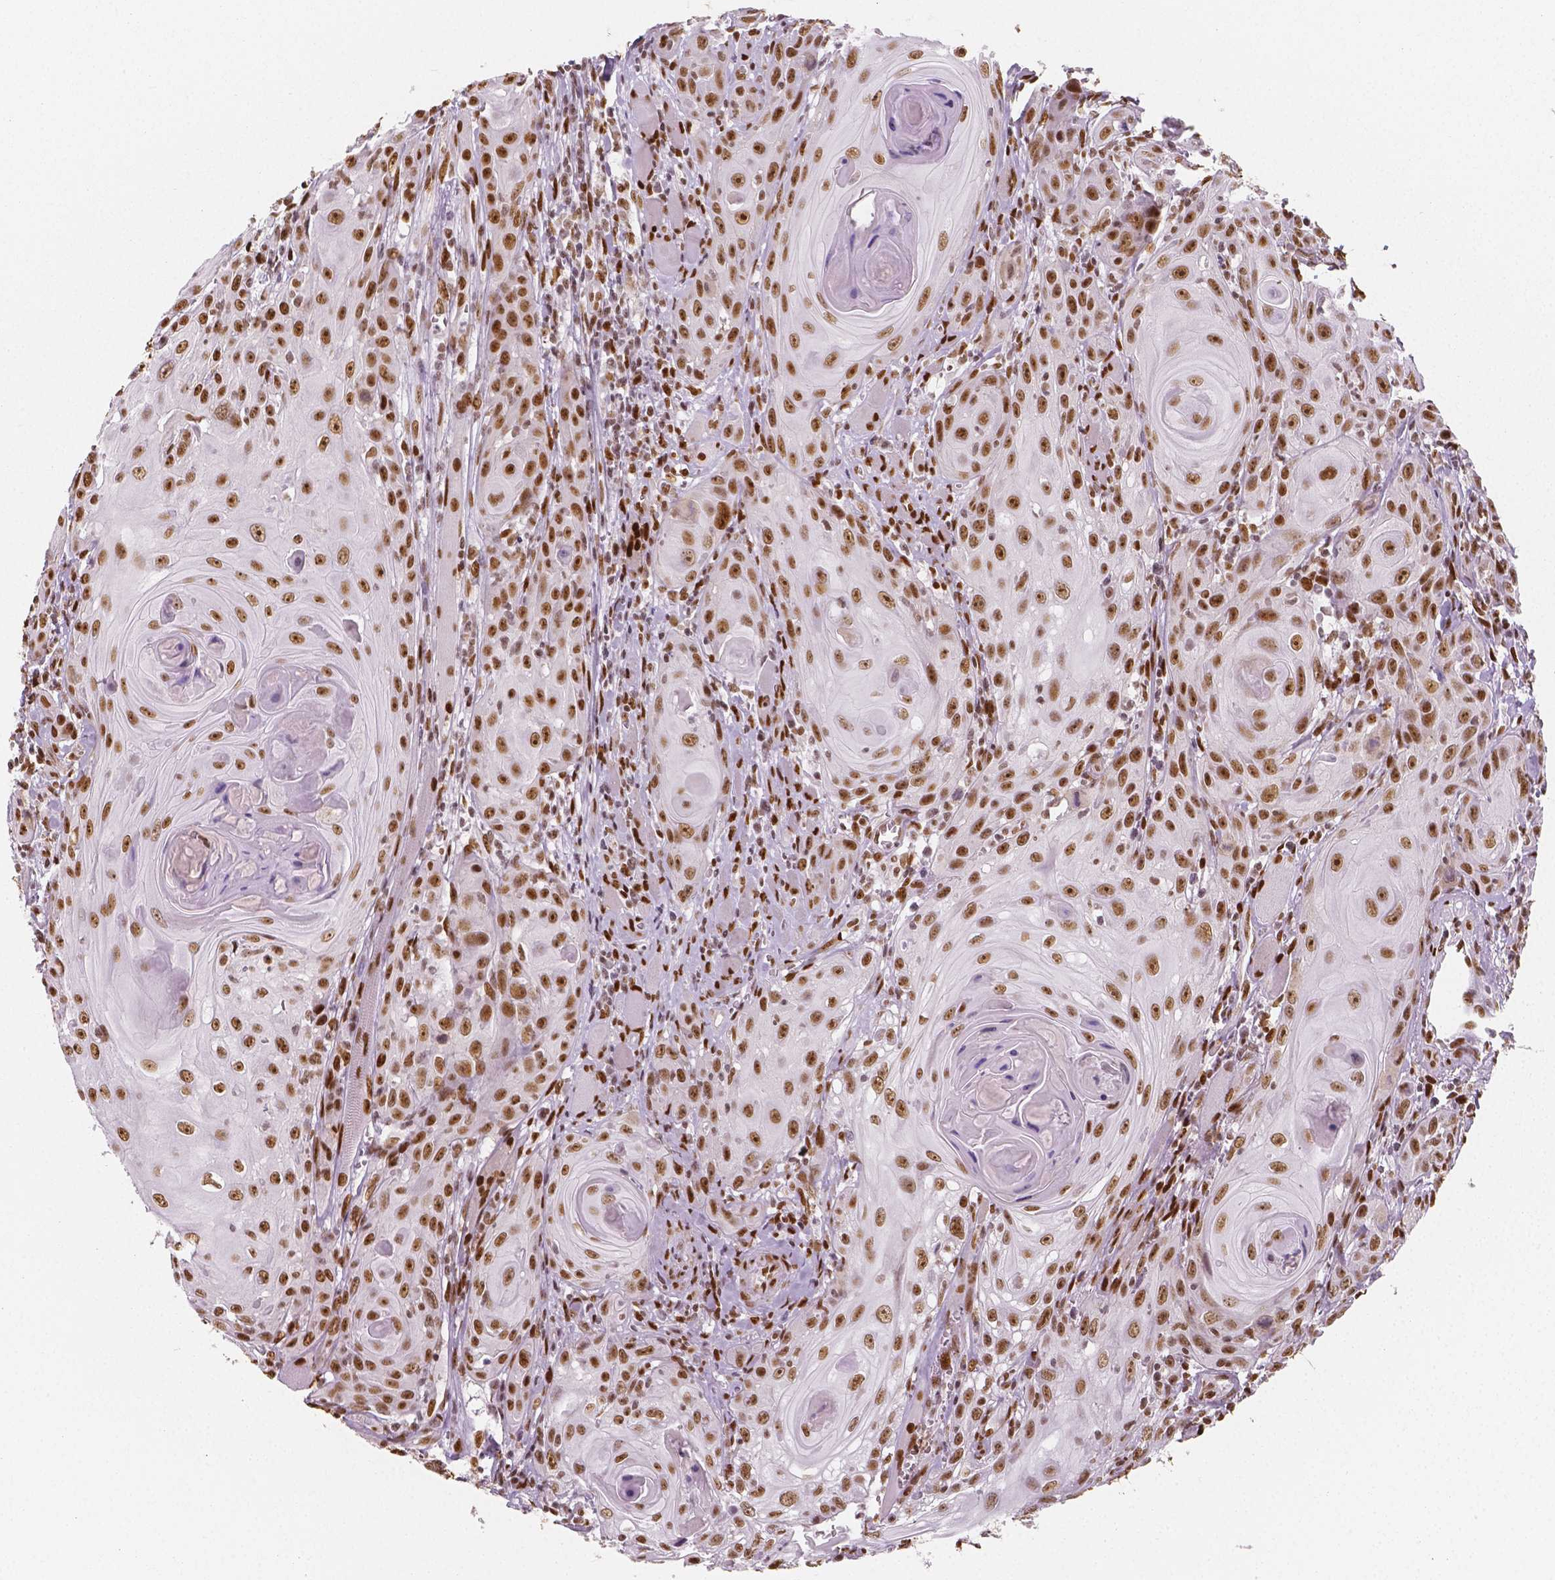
{"staining": {"intensity": "moderate", "quantity": ">75%", "location": "nuclear"}, "tissue": "head and neck cancer", "cell_type": "Tumor cells", "image_type": "cancer", "snomed": [{"axis": "morphology", "description": "Squamous cell carcinoma, NOS"}, {"axis": "topography", "description": "Head-Neck"}], "caption": "A high-resolution image shows IHC staining of head and neck cancer (squamous cell carcinoma), which demonstrates moderate nuclear staining in about >75% of tumor cells.", "gene": "NUCKS1", "patient": {"sex": "female", "age": 80}}